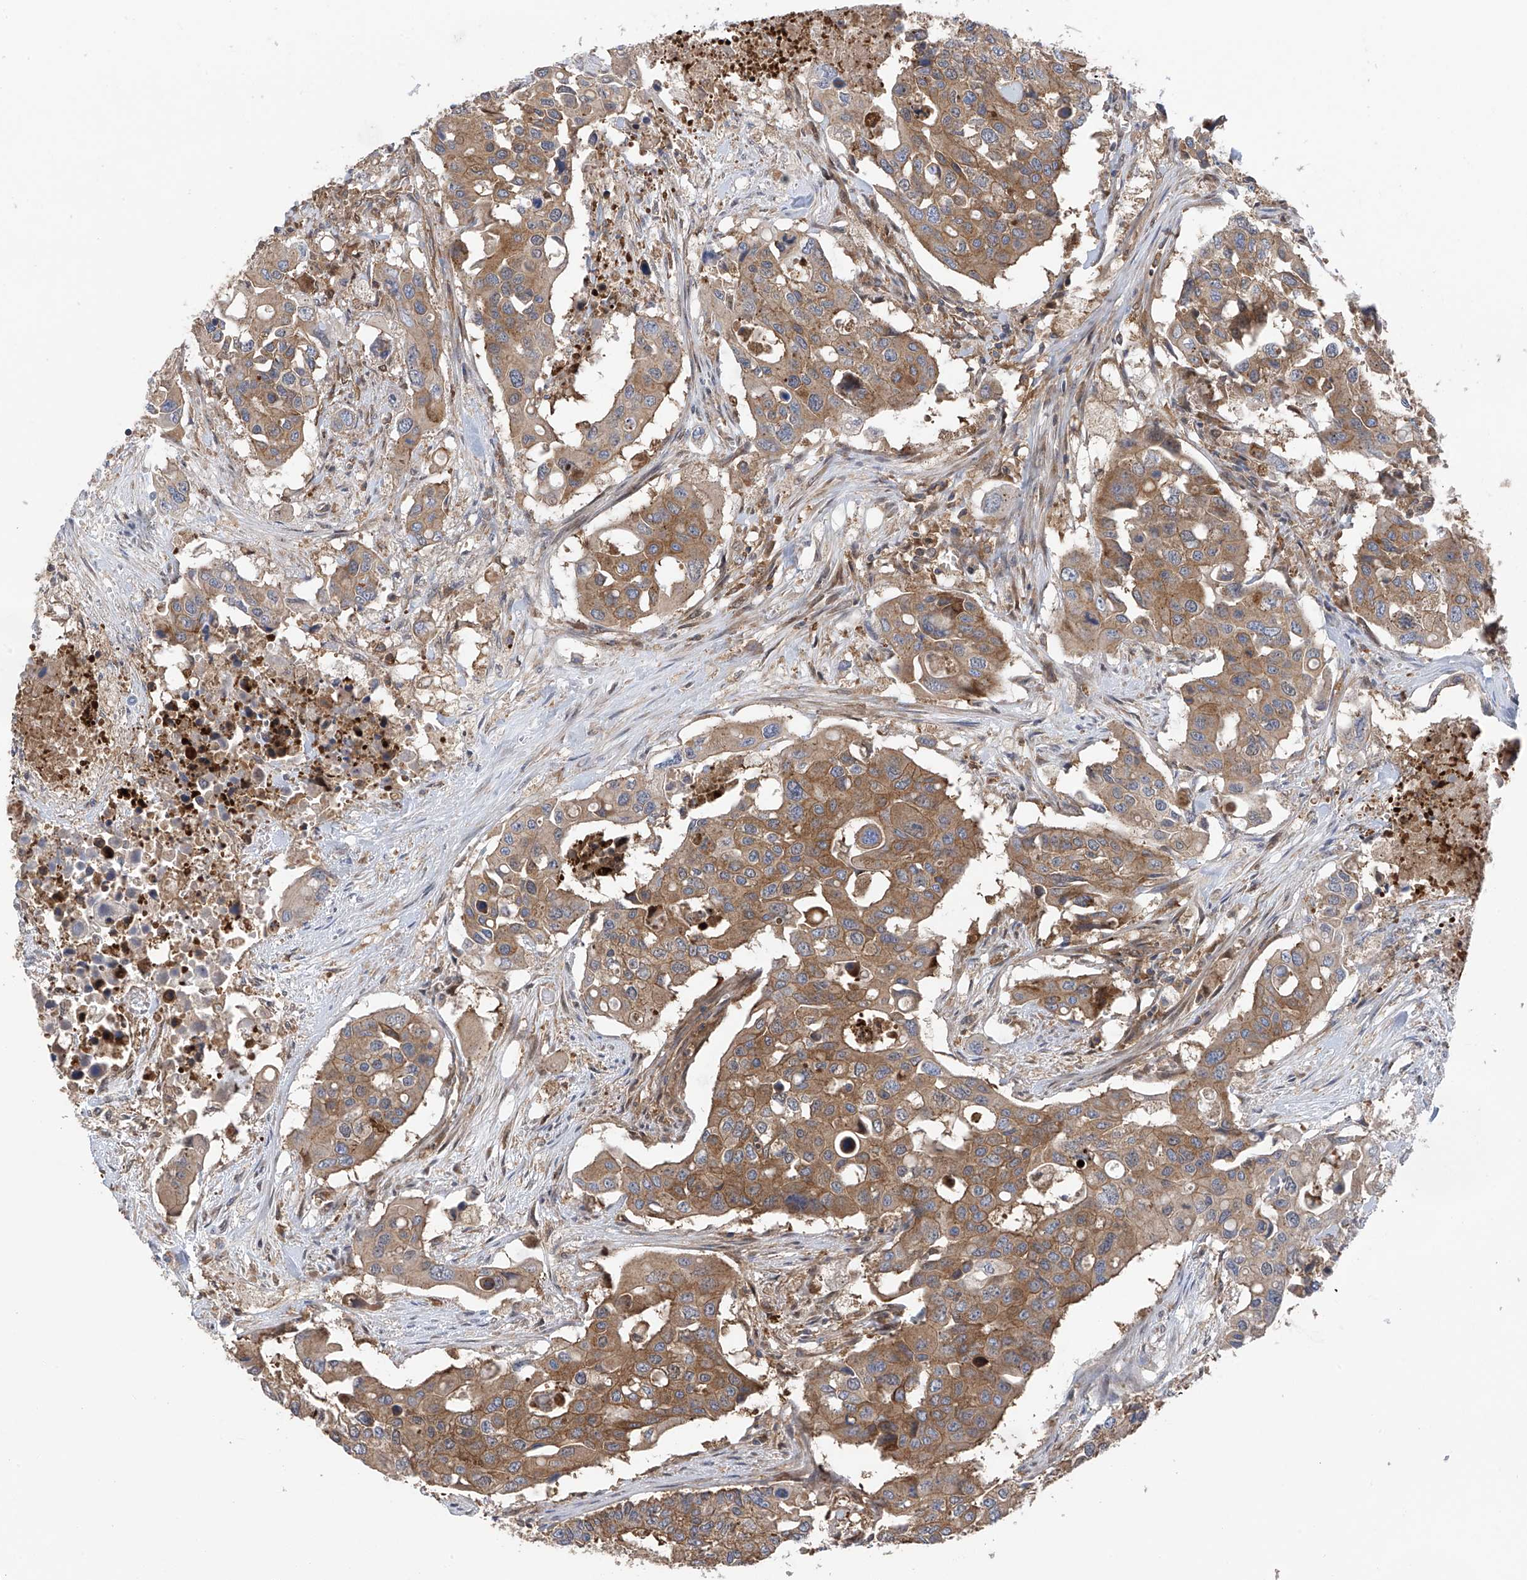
{"staining": {"intensity": "moderate", "quantity": ">75%", "location": "cytoplasmic/membranous"}, "tissue": "colorectal cancer", "cell_type": "Tumor cells", "image_type": "cancer", "snomed": [{"axis": "morphology", "description": "Adenocarcinoma, NOS"}, {"axis": "topography", "description": "Colon"}], "caption": "Immunohistochemistry of human adenocarcinoma (colorectal) reveals medium levels of moderate cytoplasmic/membranous positivity in about >75% of tumor cells.", "gene": "CHPF", "patient": {"sex": "male", "age": 77}}